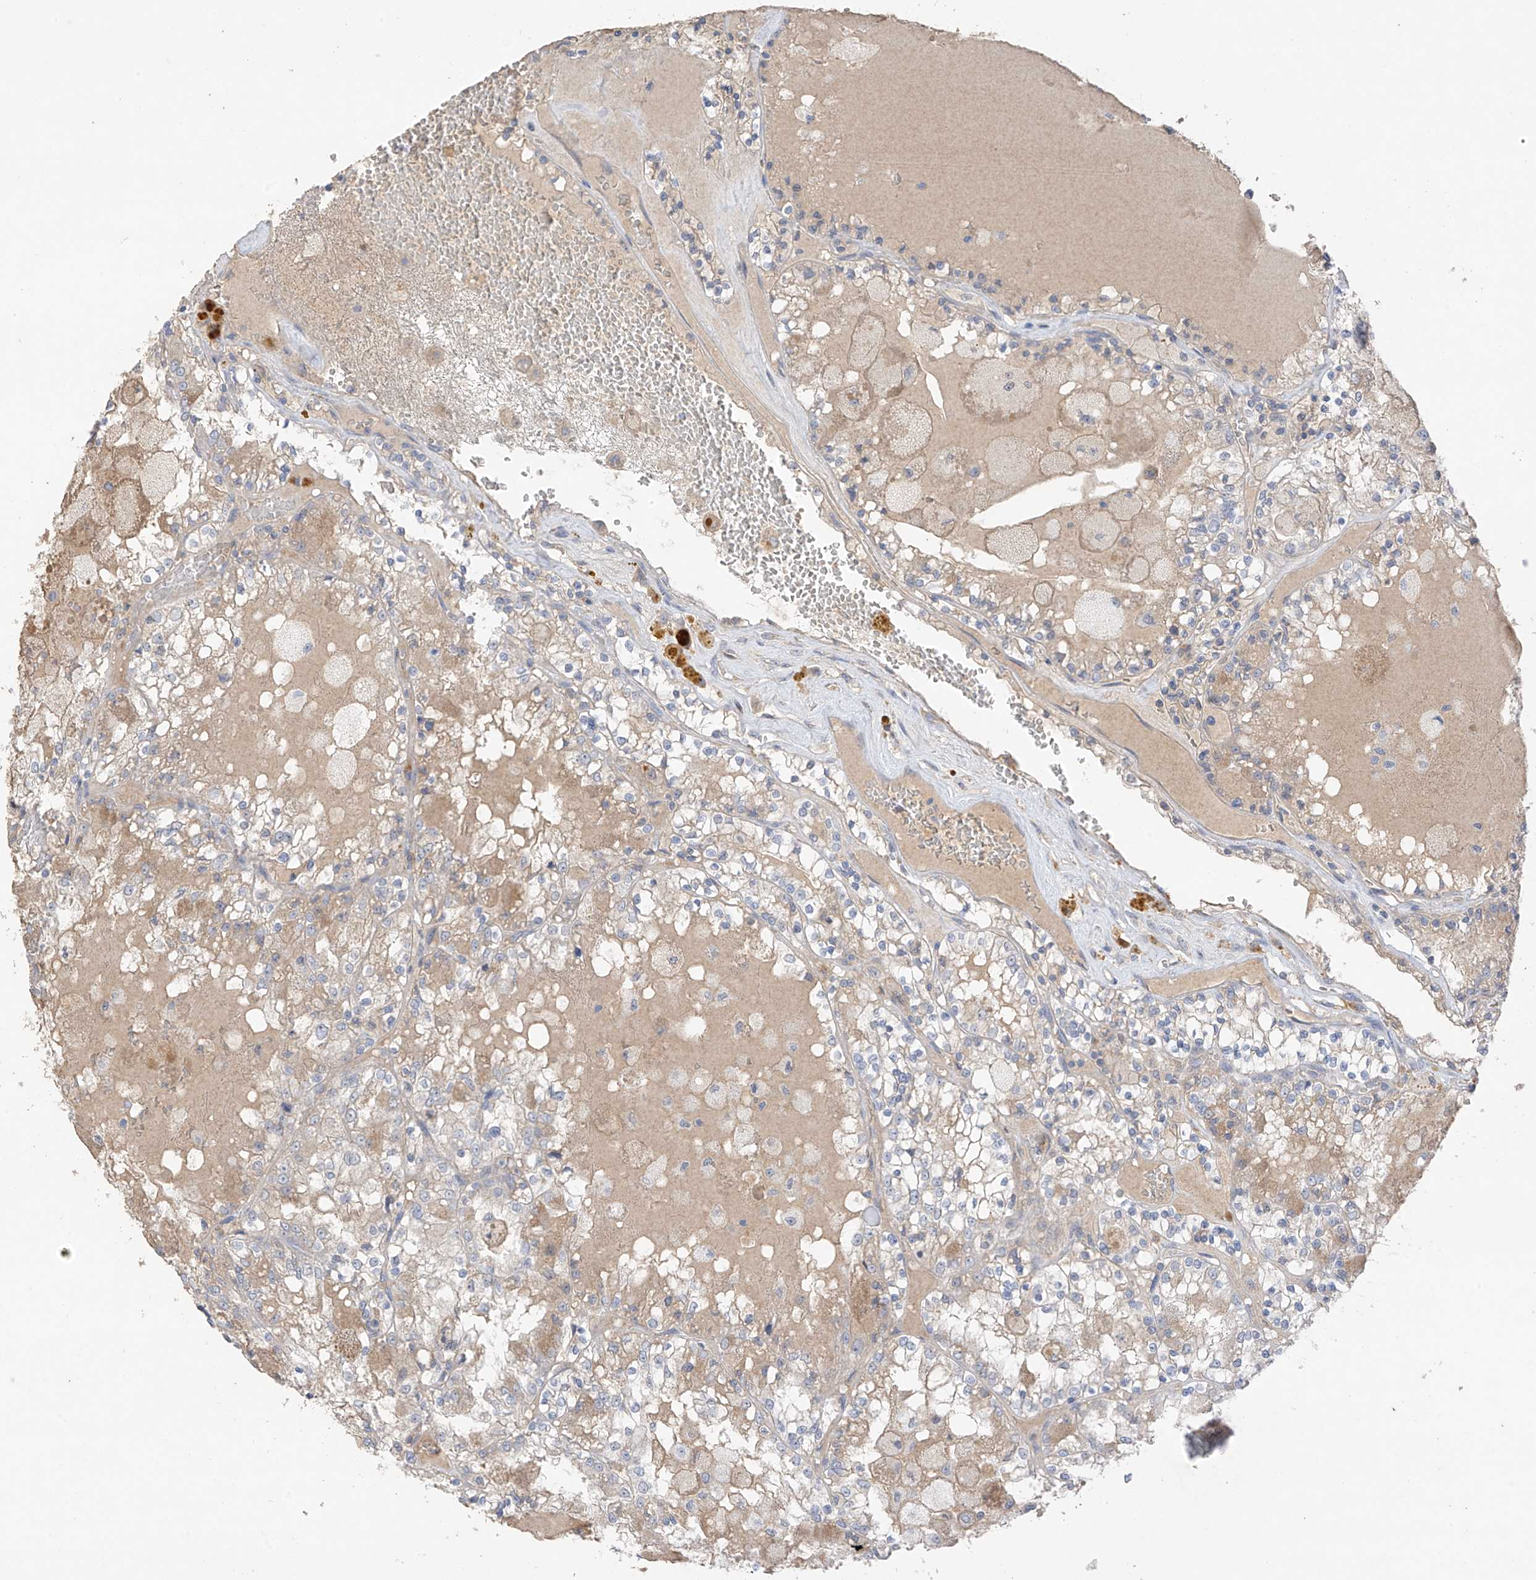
{"staining": {"intensity": "negative", "quantity": "none", "location": "none"}, "tissue": "renal cancer", "cell_type": "Tumor cells", "image_type": "cancer", "snomed": [{"axis": "morphology", "description": "Adenocarcinoma, NOS"}, {"axis": "topography", "description": "Kidney"}], "caption": "There is no significant staining in tumor cells of renal cancer.", "gene": "CAPN13", "patient": {"sex": "female", "age": 56}}